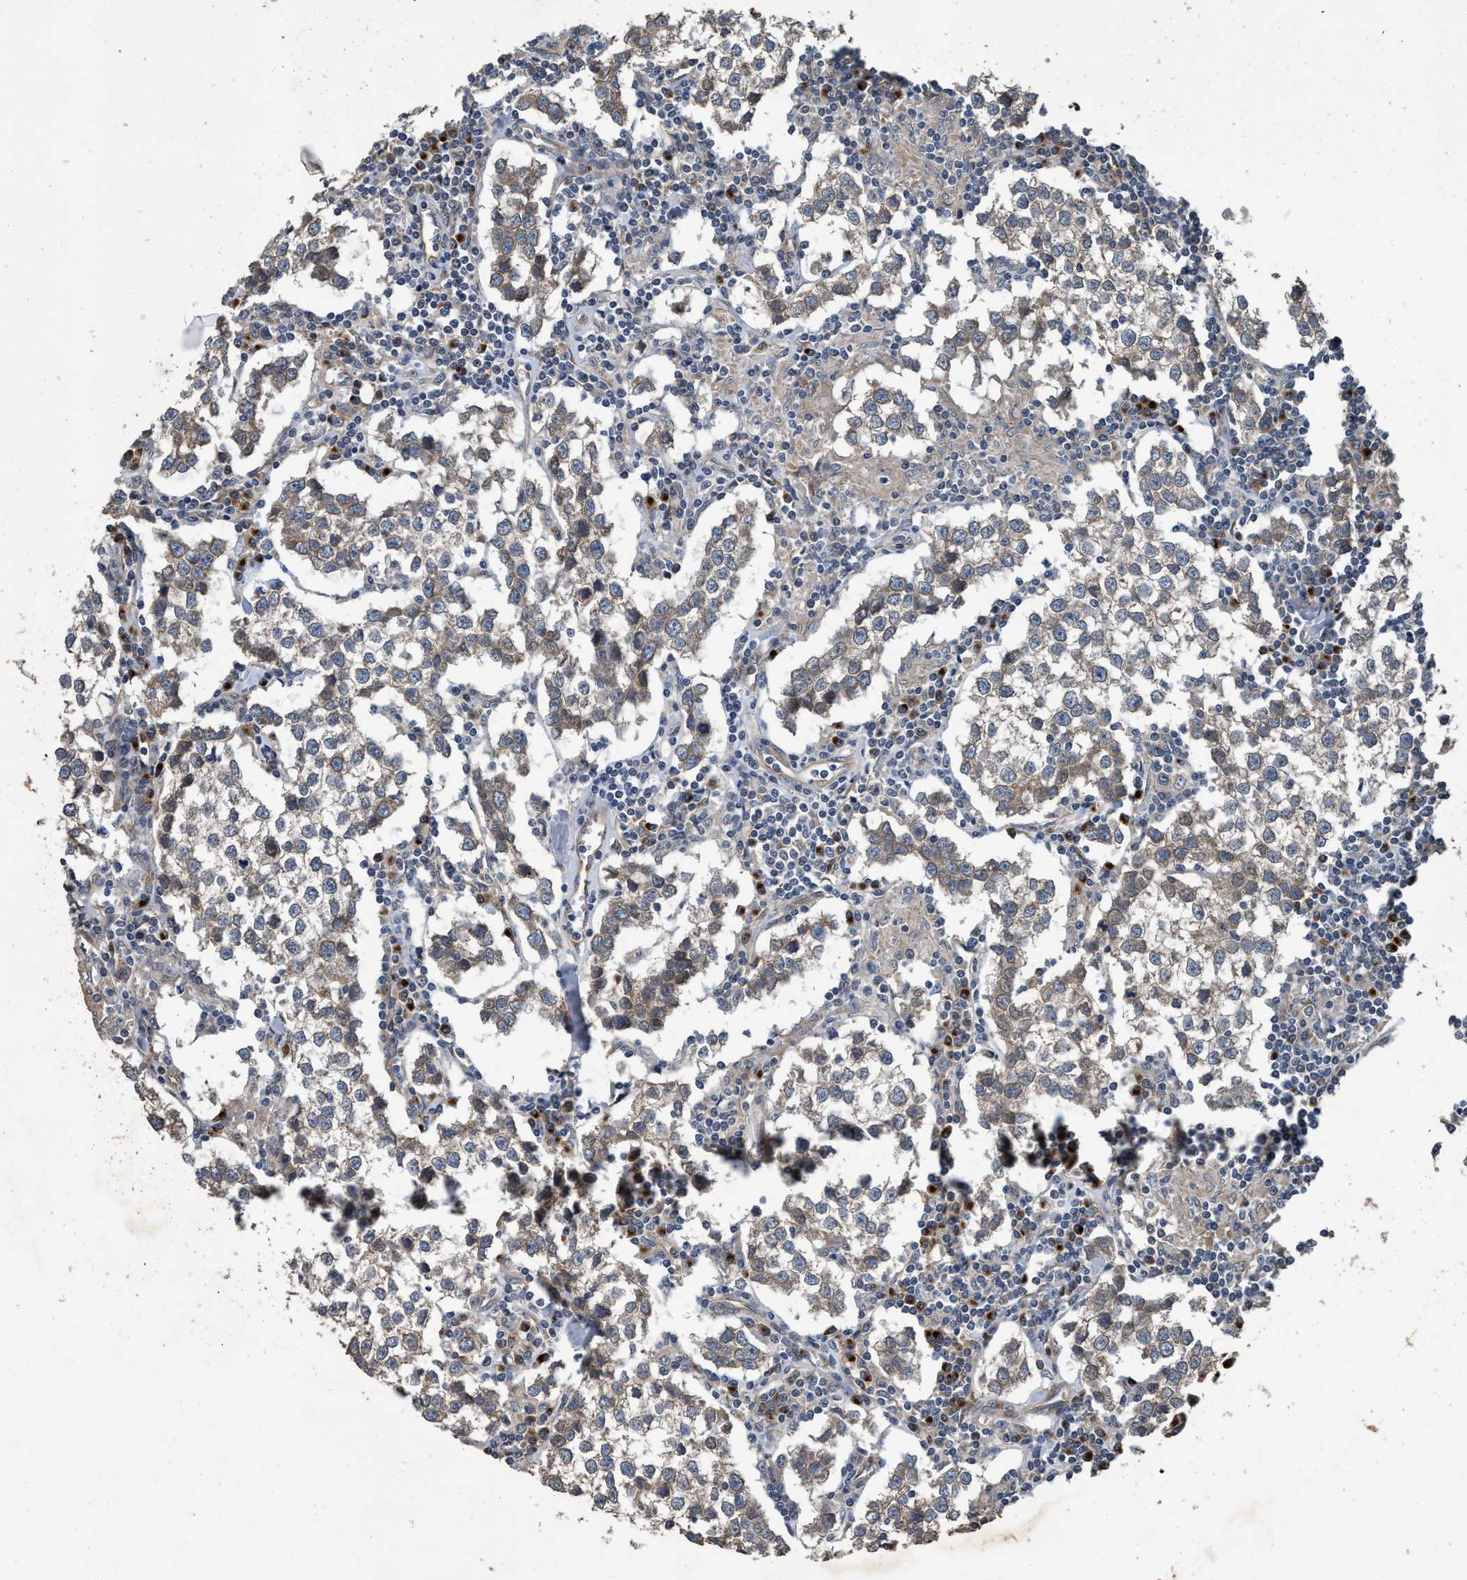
{"staining": {"intensity": "weak", "quantity": "25%-75%", "location": "cytoplasmic/membranous"}, "tissue": "testis cancer", "cell_type": "Tumor cells", "image_type": "cancer", "snomed": [{"axis": "morphology", "description": "Seminoma, NOS"}, {"axis": "morphology", "description": "Carcinoma, Embryonal, NOS"}, {"axis": "topography", "description": "Testis"}], "caption": "Weak cytoplasmic/membranous positivity for a protein is identified in approximately 25%-75% of tumor cells of testis embryonal carcinoma using immunohistochemistry (IHC).", "gene": "MACC1", "patient": {"sex": "male", "age": 36}}